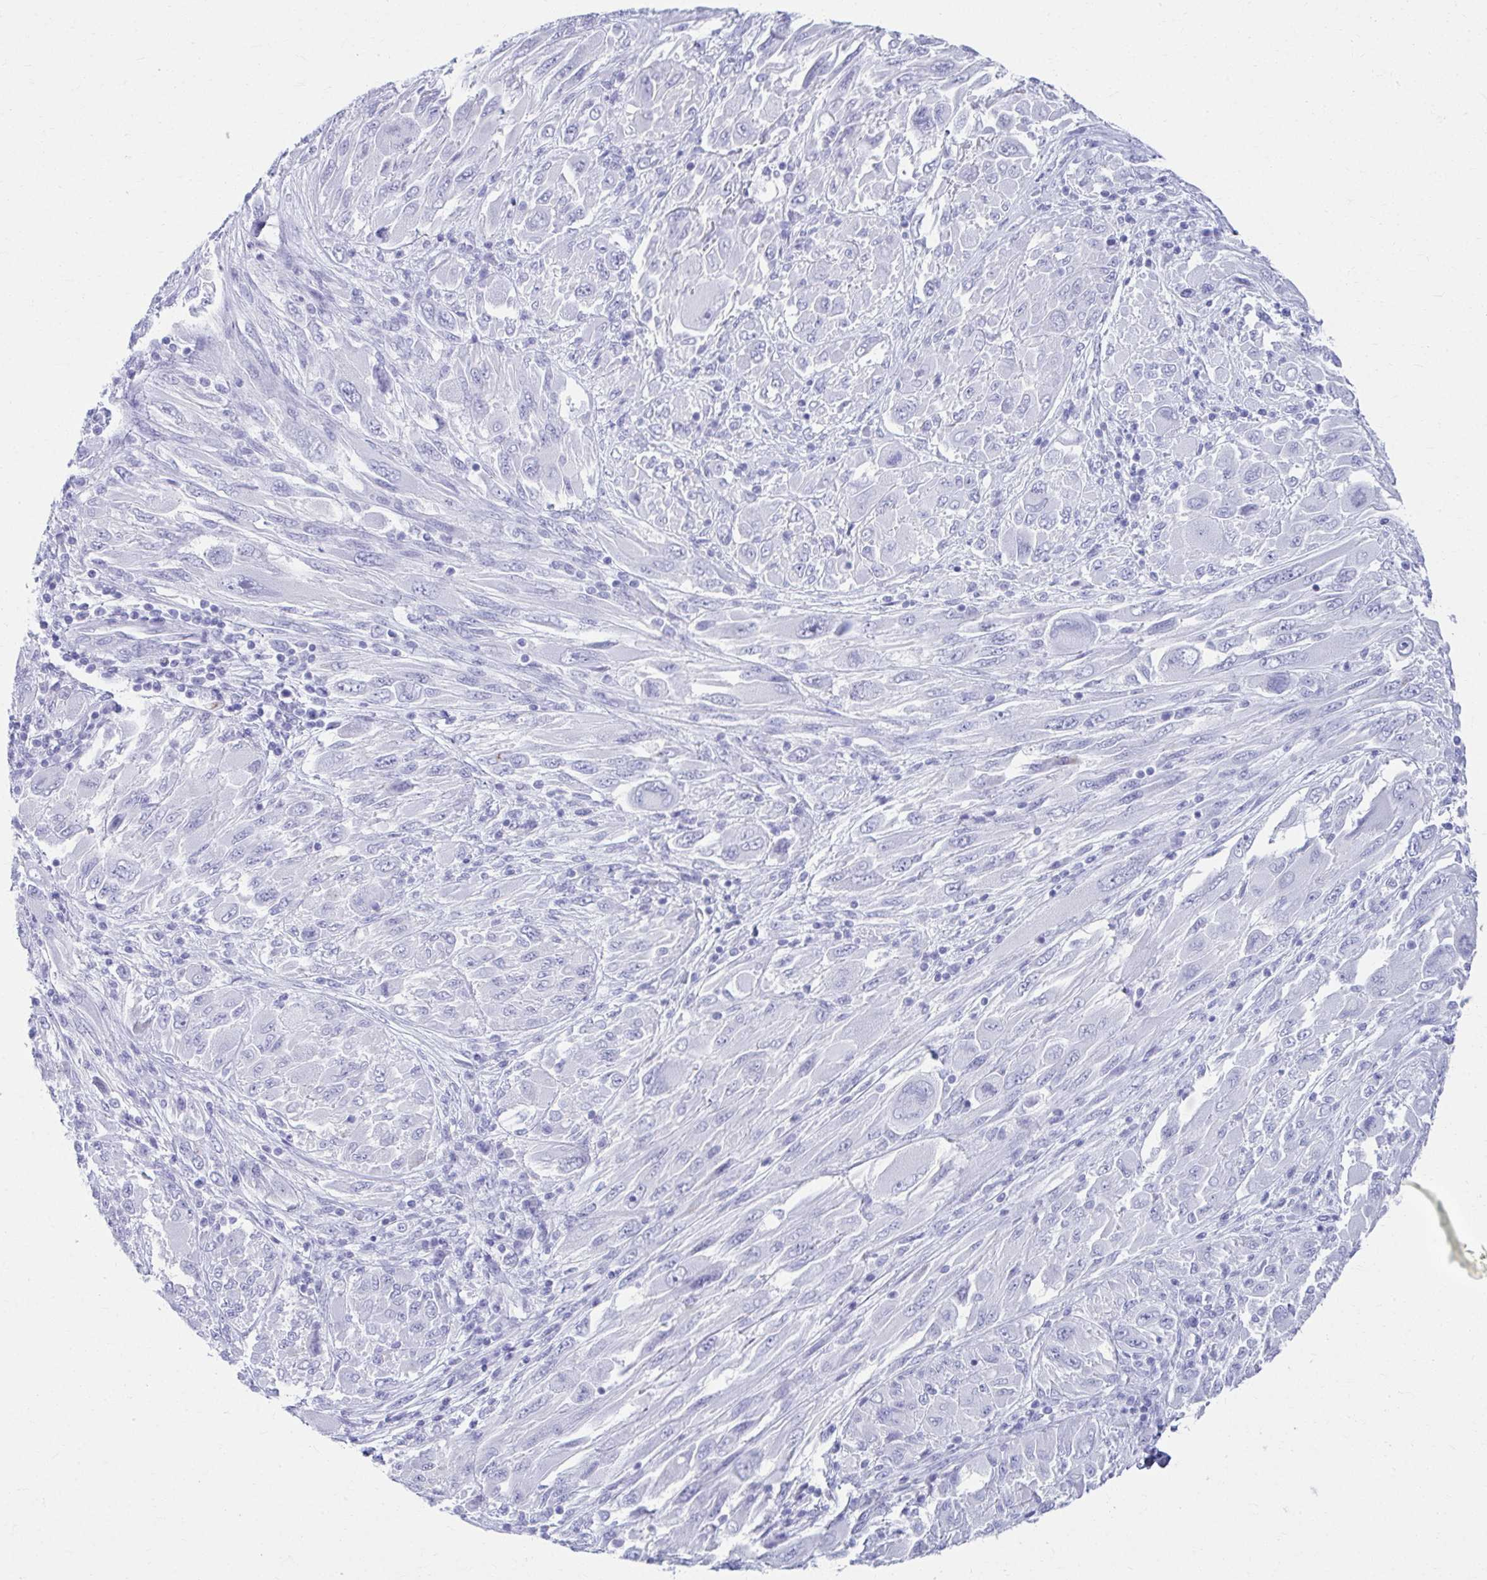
{"staining": {"intensity": "negative", "quantity": "none", "location": "none"}, "tissue": "melanoma", "cell_type": "Tumor cells", "image_type": "cancer", "snomed": [{"axis": "morphology", "description": "Malignant melanoma, NOS"}, {"axis": "topography", "description": "Skin"}], "caption": "An IHC histopathology image of malignant melanoma is shown. There is no staining in tumor cells of malignant melanoma.", "gene": "ATP4B", "patient": {"sex": "female", "age": 91}}